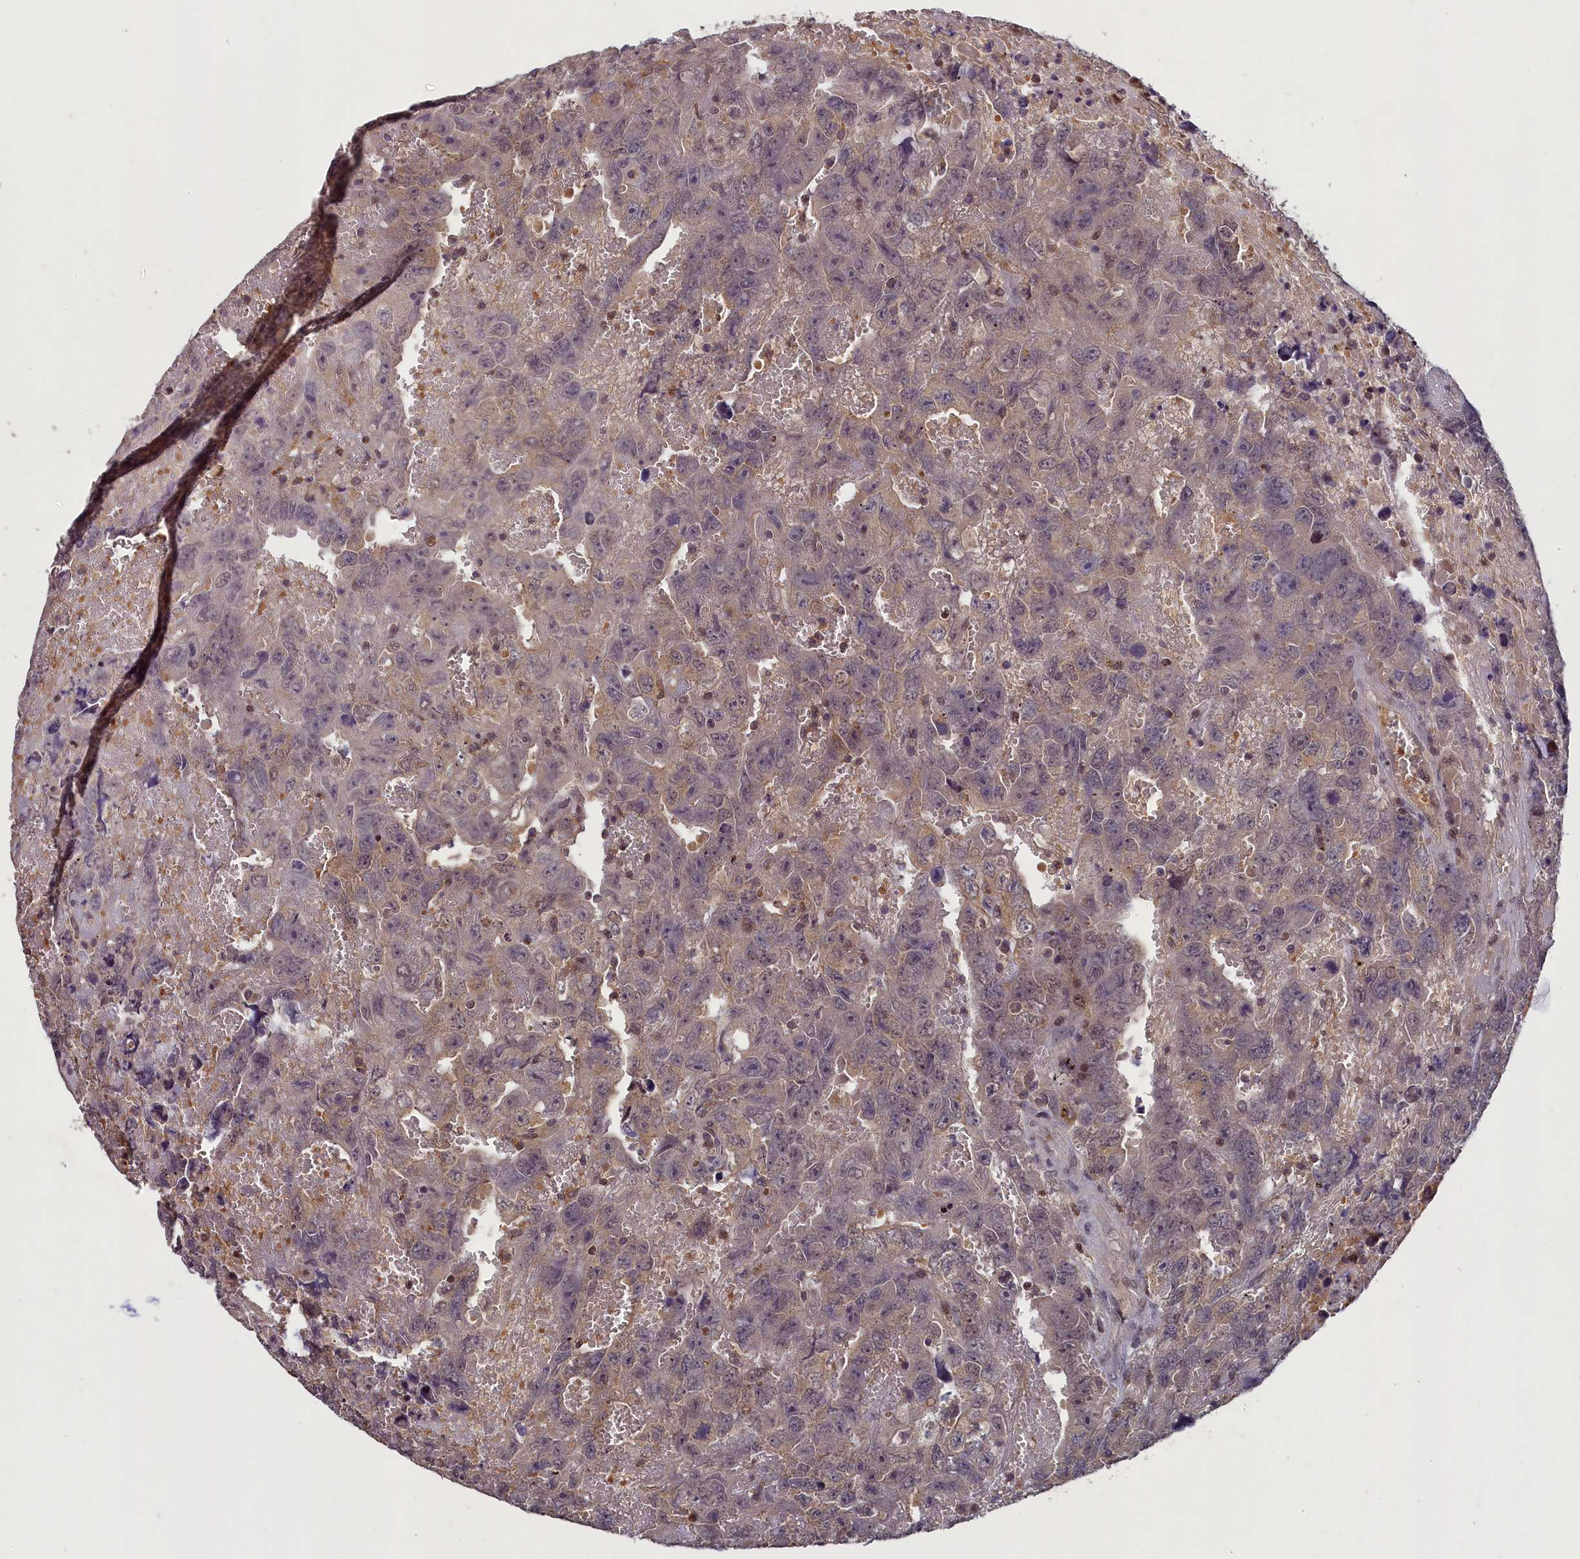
{"staining": {"intensity": "weak", "quantity": "<25%", "location": "nuclear"}, "tissue": "testis cancer", "cell_type": "Tumor cells", "image_type": "cancer", "snomed": [{"axis": "morphology", "description": "Carcinoma, Embryonal, NOS"}, {"axis": "topography", "description": "Testis"}], "caption": "Testis embryonal carcinoma stained for a protein using immunohistochemistry reveals no expression tumor cells.", "gene": "NUBP1", "patient": {"sex": "male", "age": 45}}